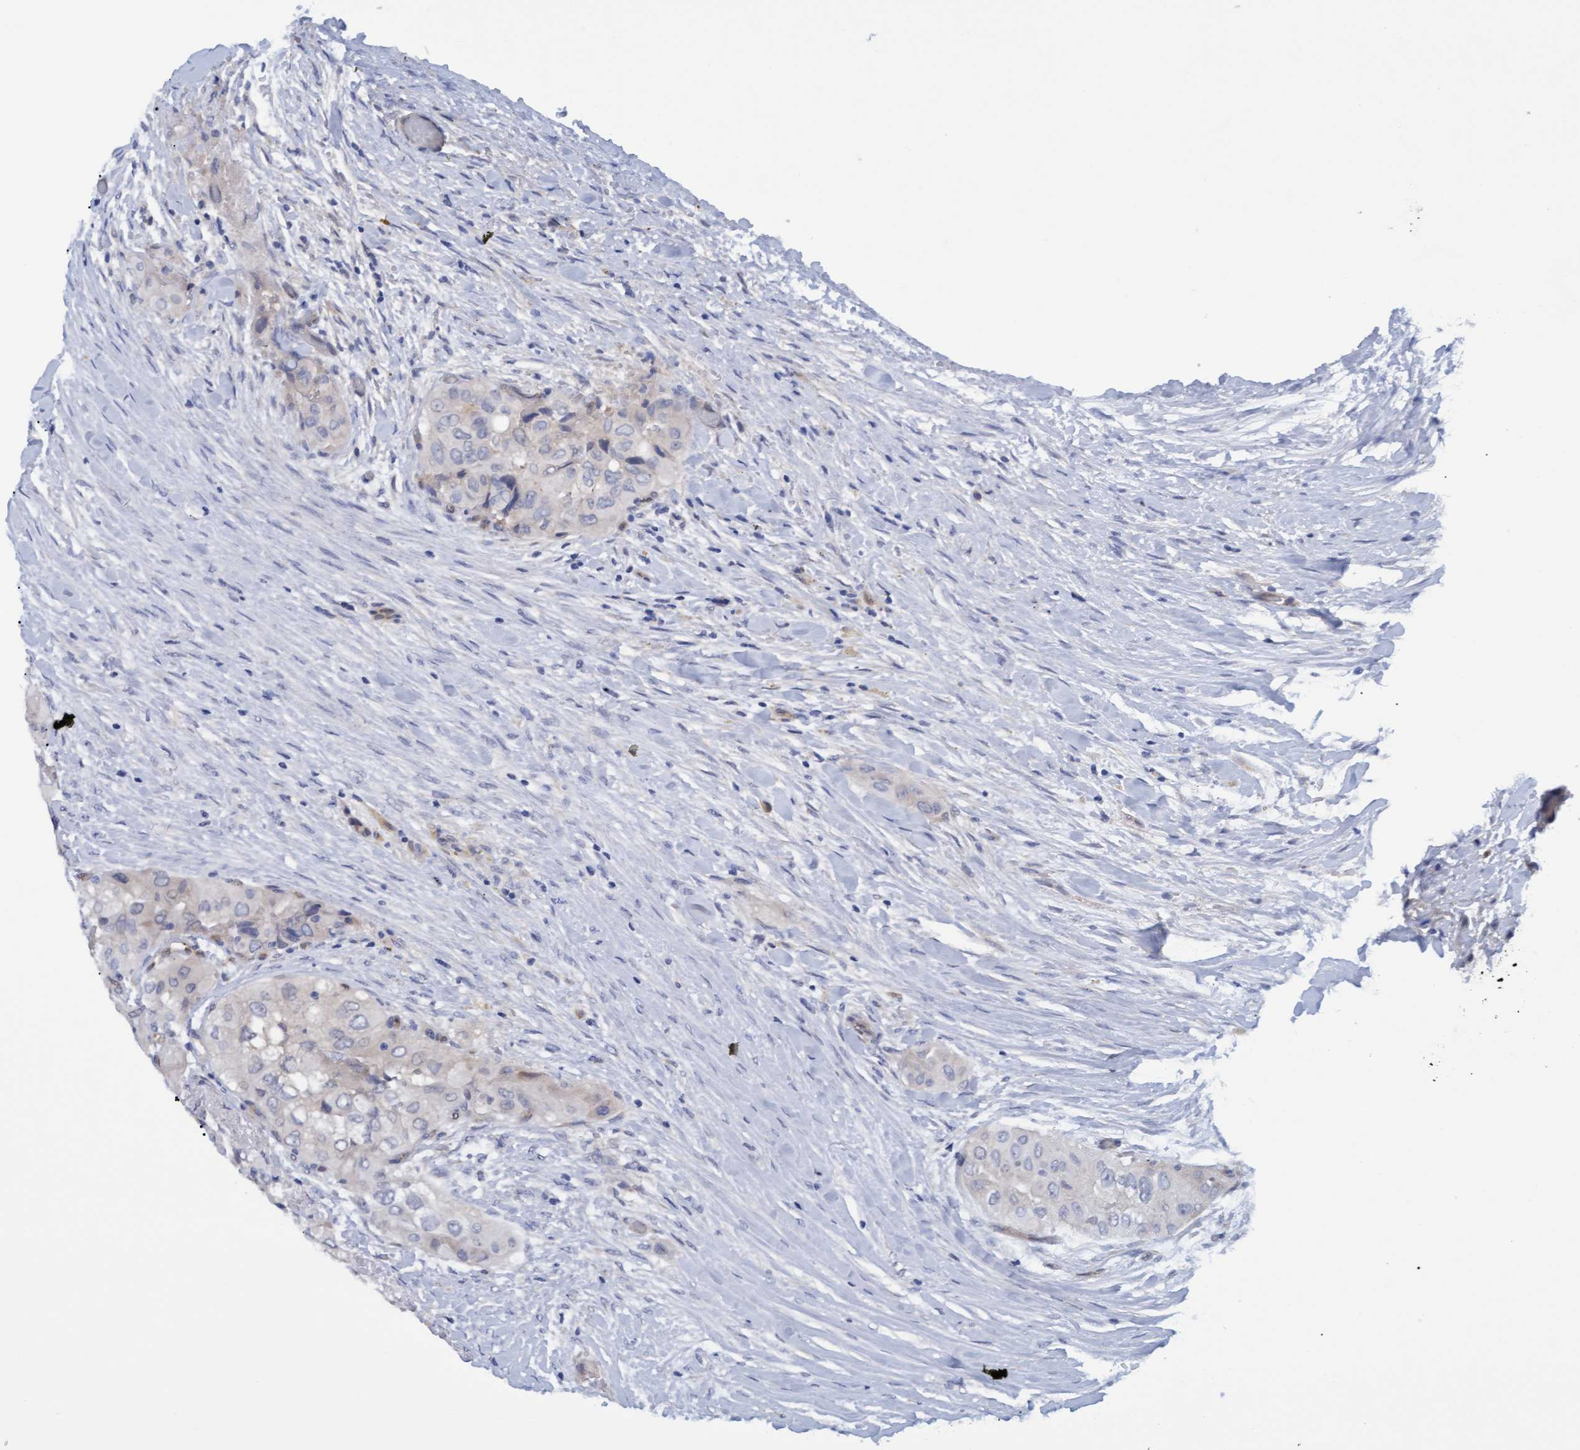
{"staining": {"intensity": "negative", "quantity": "none", "location": "none"}, "tissue": "thyroid cancer", "cell_type": "Tumor cells", "image_type": "cancer", "snomed": [{"axis": "morphology", "description": "Papillary adenocarcinoma, NOS"}, {"axis": "topography", "description": "Thyroid gland"}], "caption": "IHC of human thyroid cancer displays no staining in tumor cells. The staining was performed using DAB (3,3'-diaminobenzidine) to visualize the protein expression in brown, while the nuclei were stained in blue with hematoxylin (Magnification: 20x).", "gene": "STXBP1", "patient": {"sex": "female", "age": 59}}